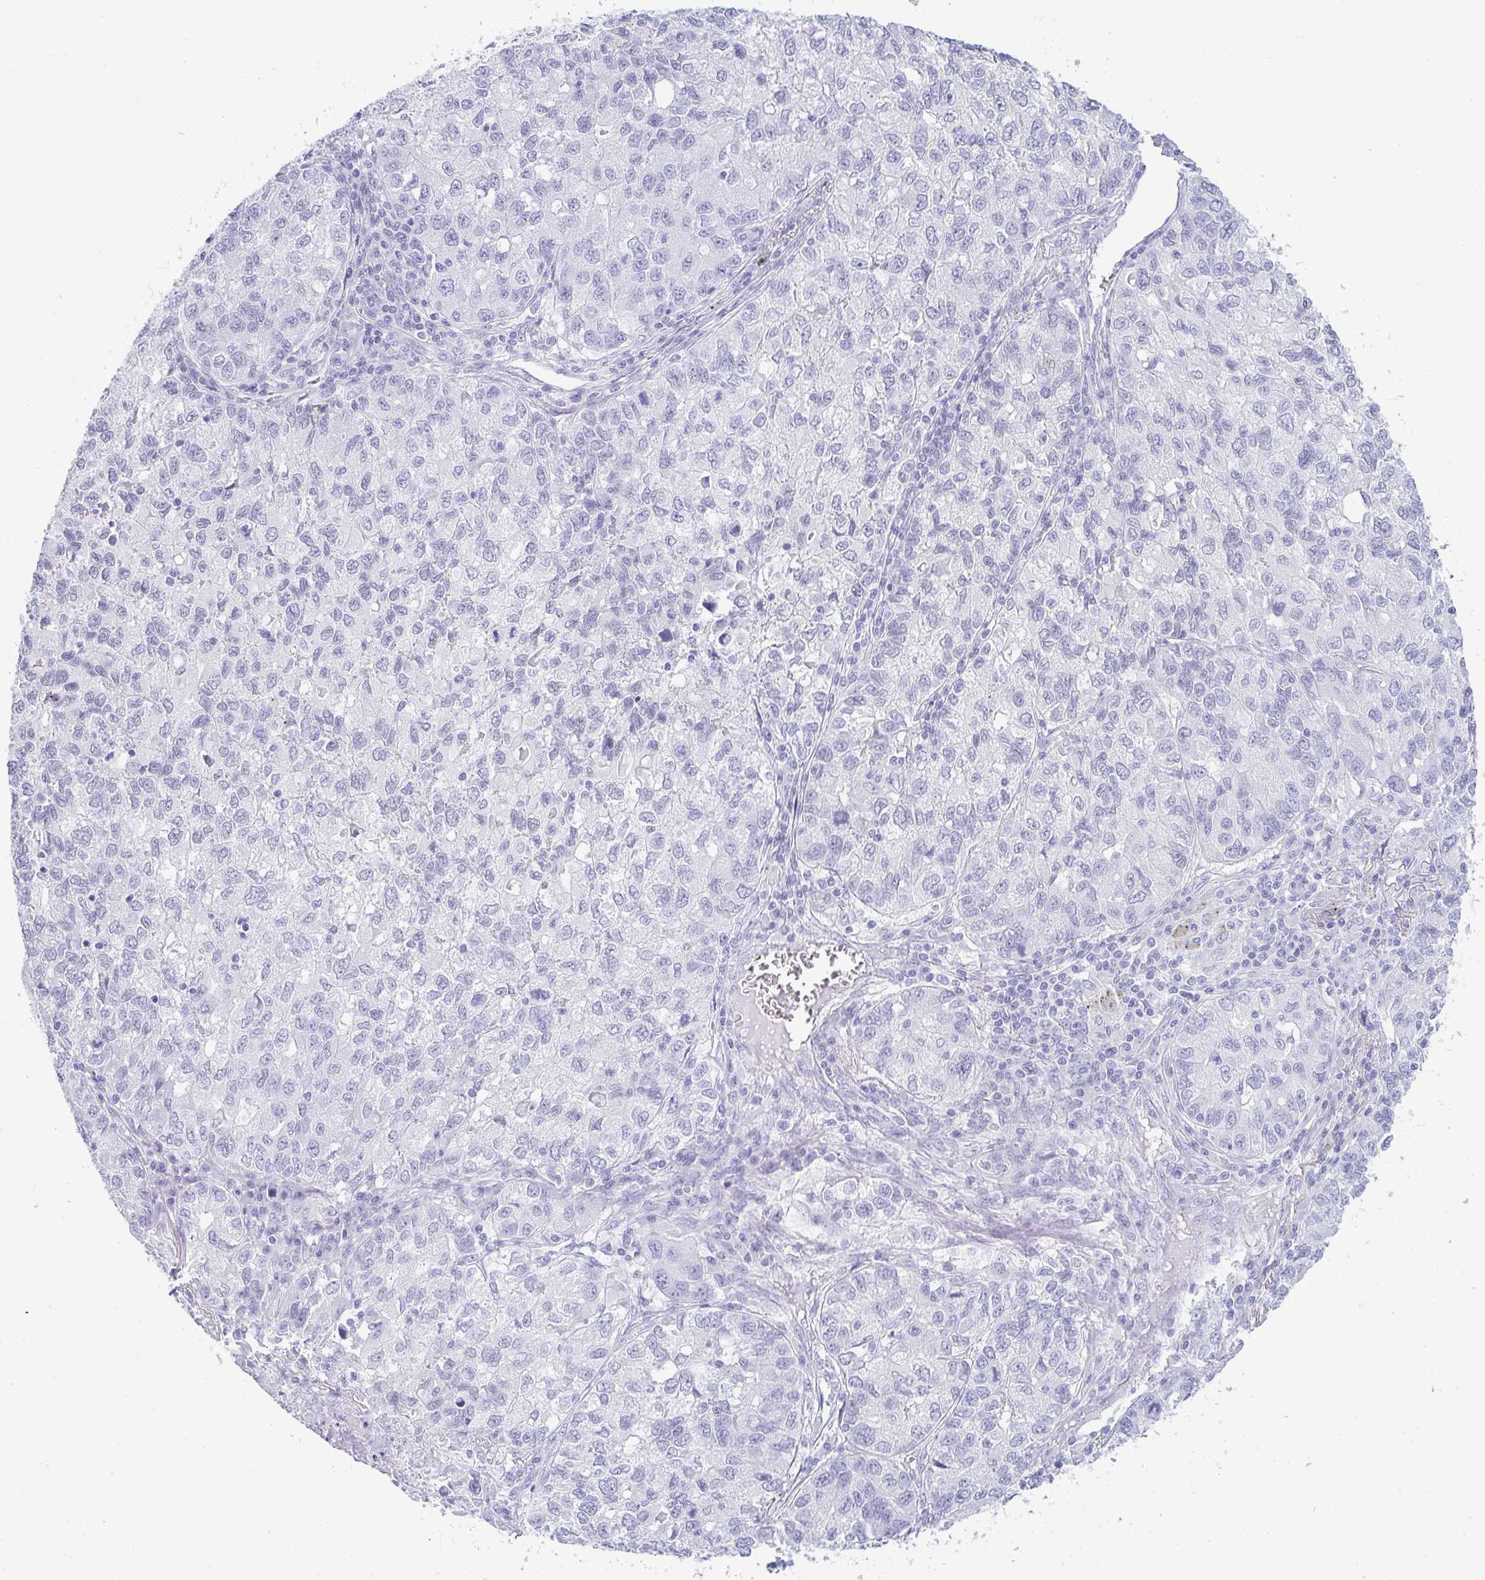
{"staining": {"intensity": "negative", "quantity": "none", "location": "none"}, "tissue": "lung cancer", "cell_type": "Tumor cells", "image_type": "cancer", "snomed": [{"axis": "morphology", "description": "Normal morphology"}, {"axis": "morphology", "description": "Adenocarcinoma, NOS"}, {"axis": "topography", "description": "Lymph node"}, {"axis": "topography", "description": "Lung"}], "caption": "Immunohistochemistry of lung cancer (adenocarcinoma) exhibits no expression in tumor cells.", "gene": "RASL10A", "patient": {"sex": "female", "age": 51}}